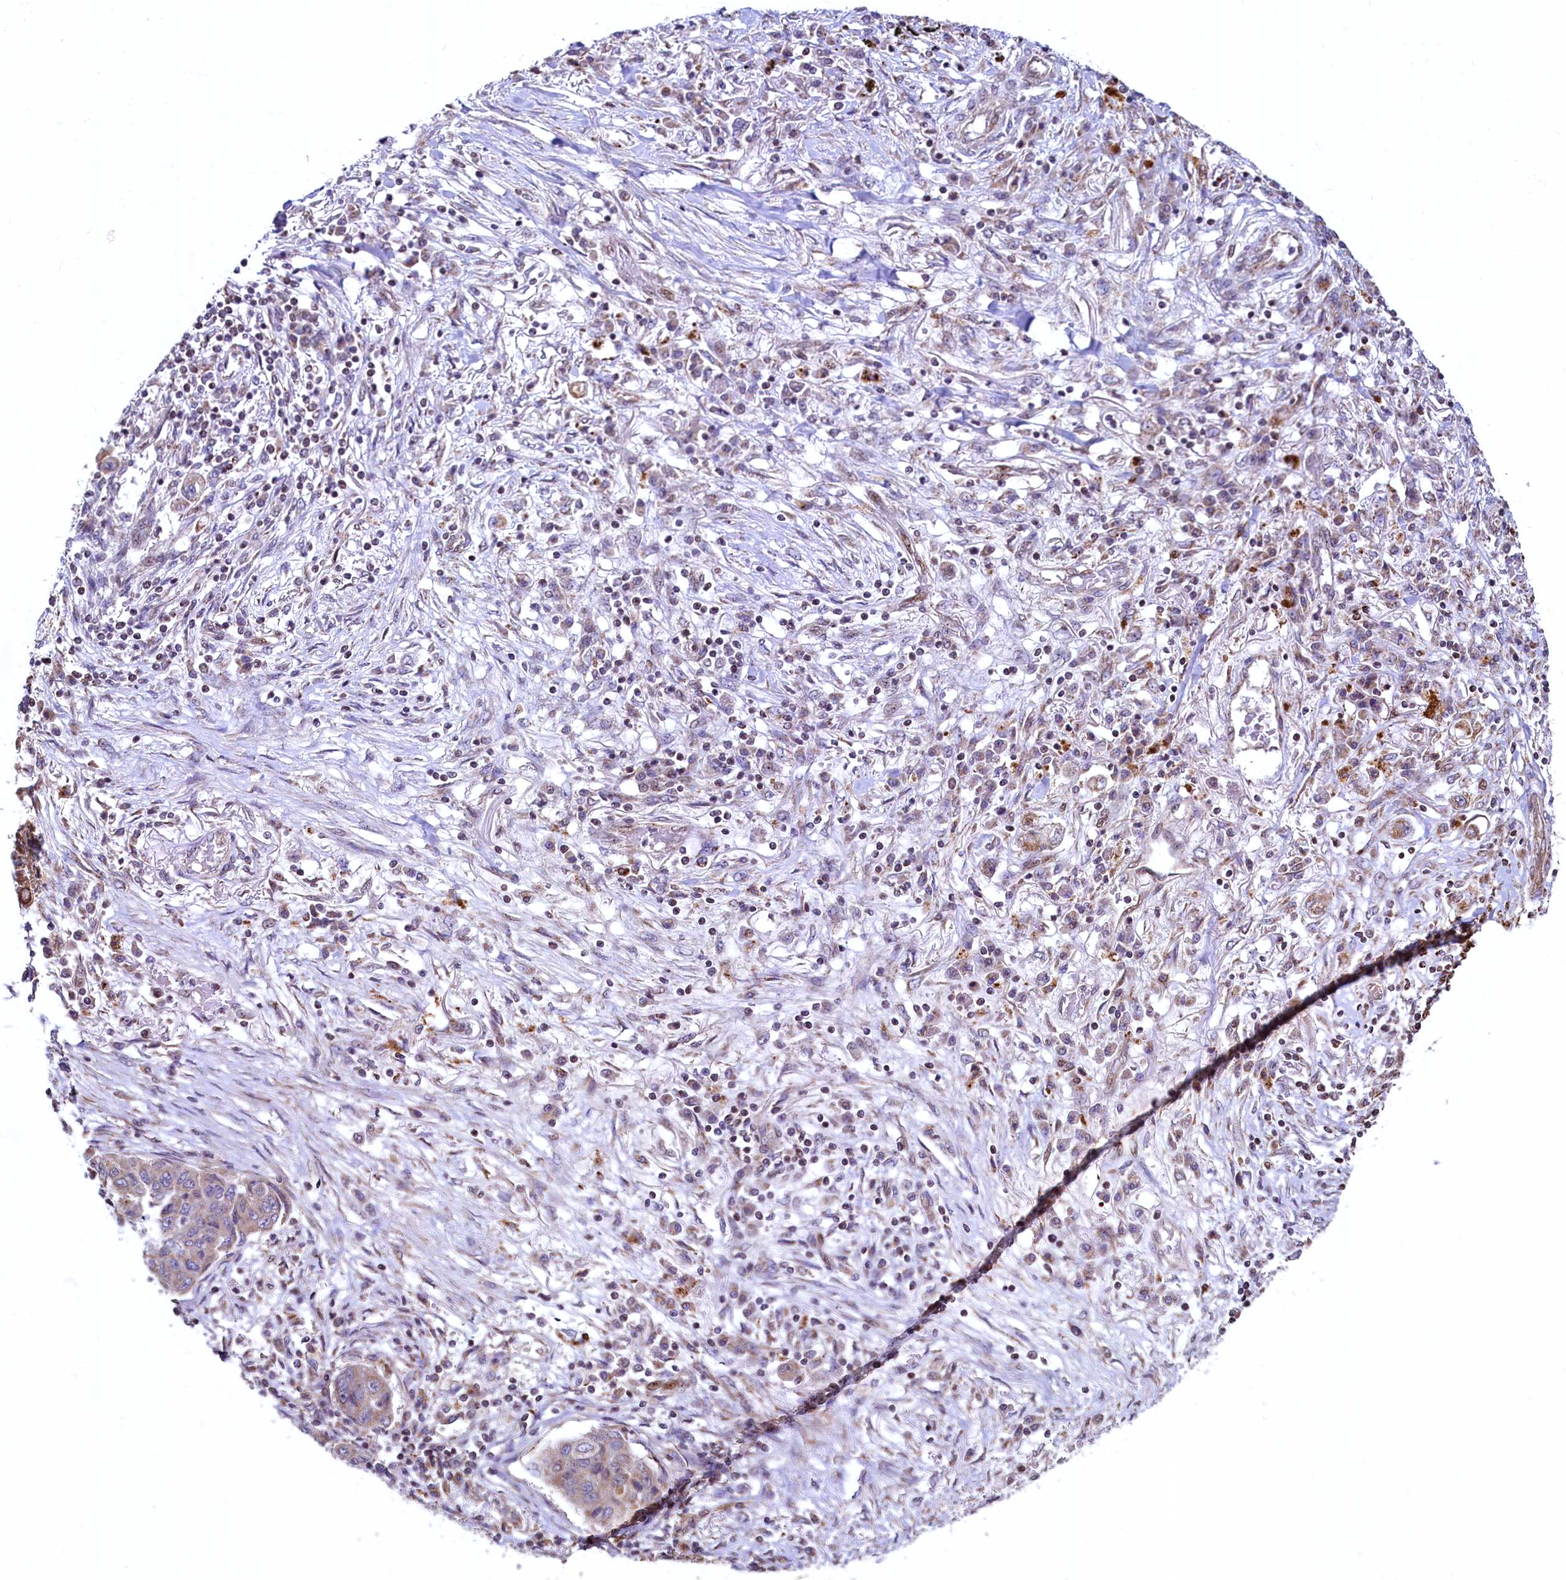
{"staining": {"intensity": "moderate", "quantity": "<25%", "location": "cytoplasmic/membranous"}, "tissue": "lung cancer", "cell_type": "Tumor cells", "image_type": "cancer", "snomed": [{"axis": "morphology", "description": "Squamous cell carcinoma, NOS"}, {"axis": "topography", "description": "Lung"}], "caption": "Immunohistochemical staining of squamous cell carcinoma (lung) reveals low levels of moderate cytoplasmic/membranous protein expression in about <25% of tumor cells.", "gene": "ZNF577", "patient": {"sex": "male", "age": 74}}